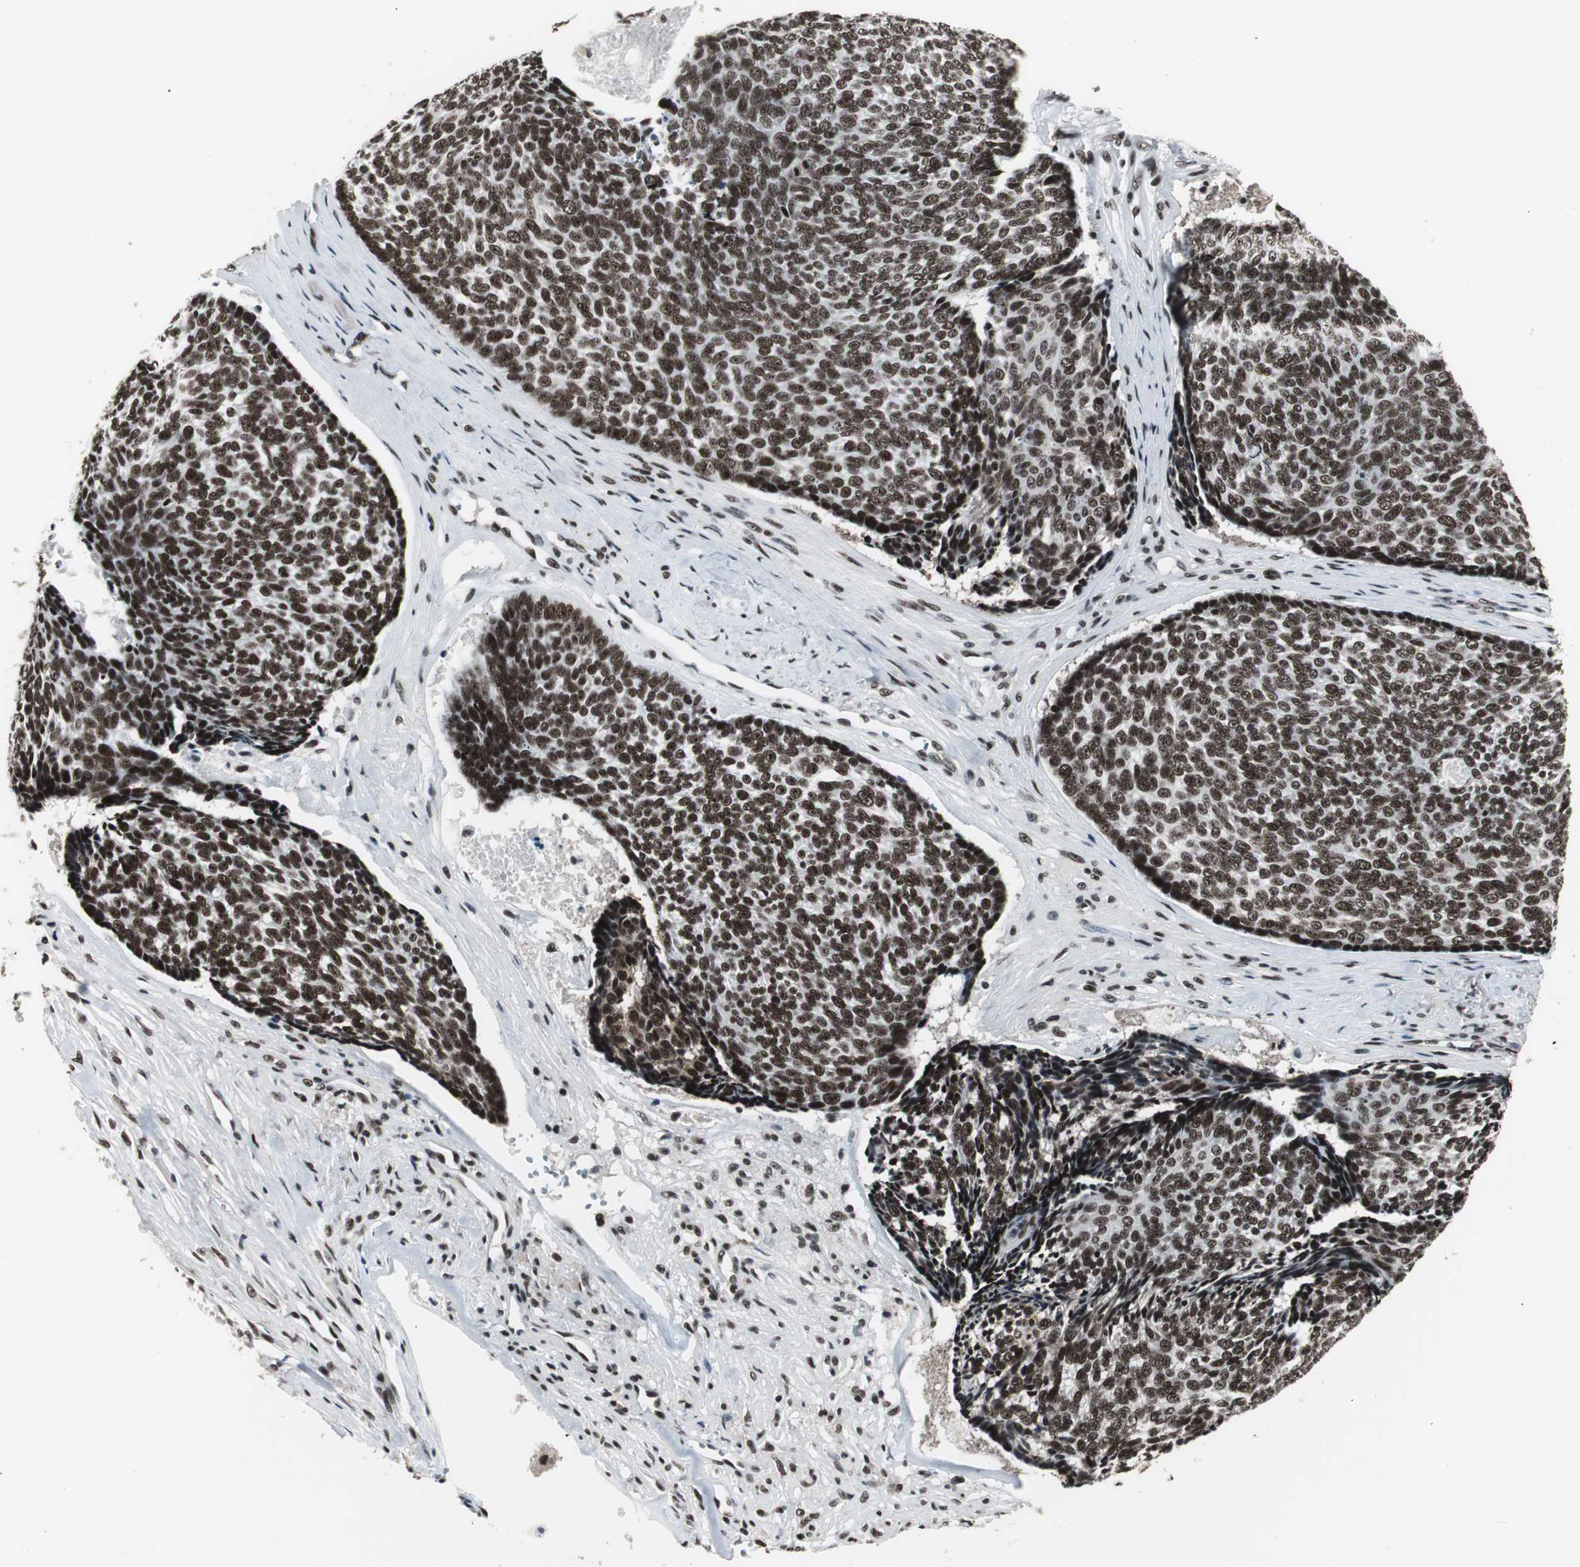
{"staining": {"intensity": "strong", "quantity": ">75%", "location": "nuclear"}, "tissue": "skin cancer", "cell_type": "Tumor cells", "image_type": "cancer", "snomed": [{"axis": "morphology", "description": "Basal cell carcinoma"}, {"axis": "topography", "description": "Skin"}], "caption": "Immunohistochemistry (DAB) staining of skin basal cell carcinoma exhibits strong nuclear protein expression in about >75% of tumor cells. (brown staining indicates protein expression, while blue staining denotes nuclei).", "gene": "XRCC1", "patient": {"sex": "male", "age": 84}}